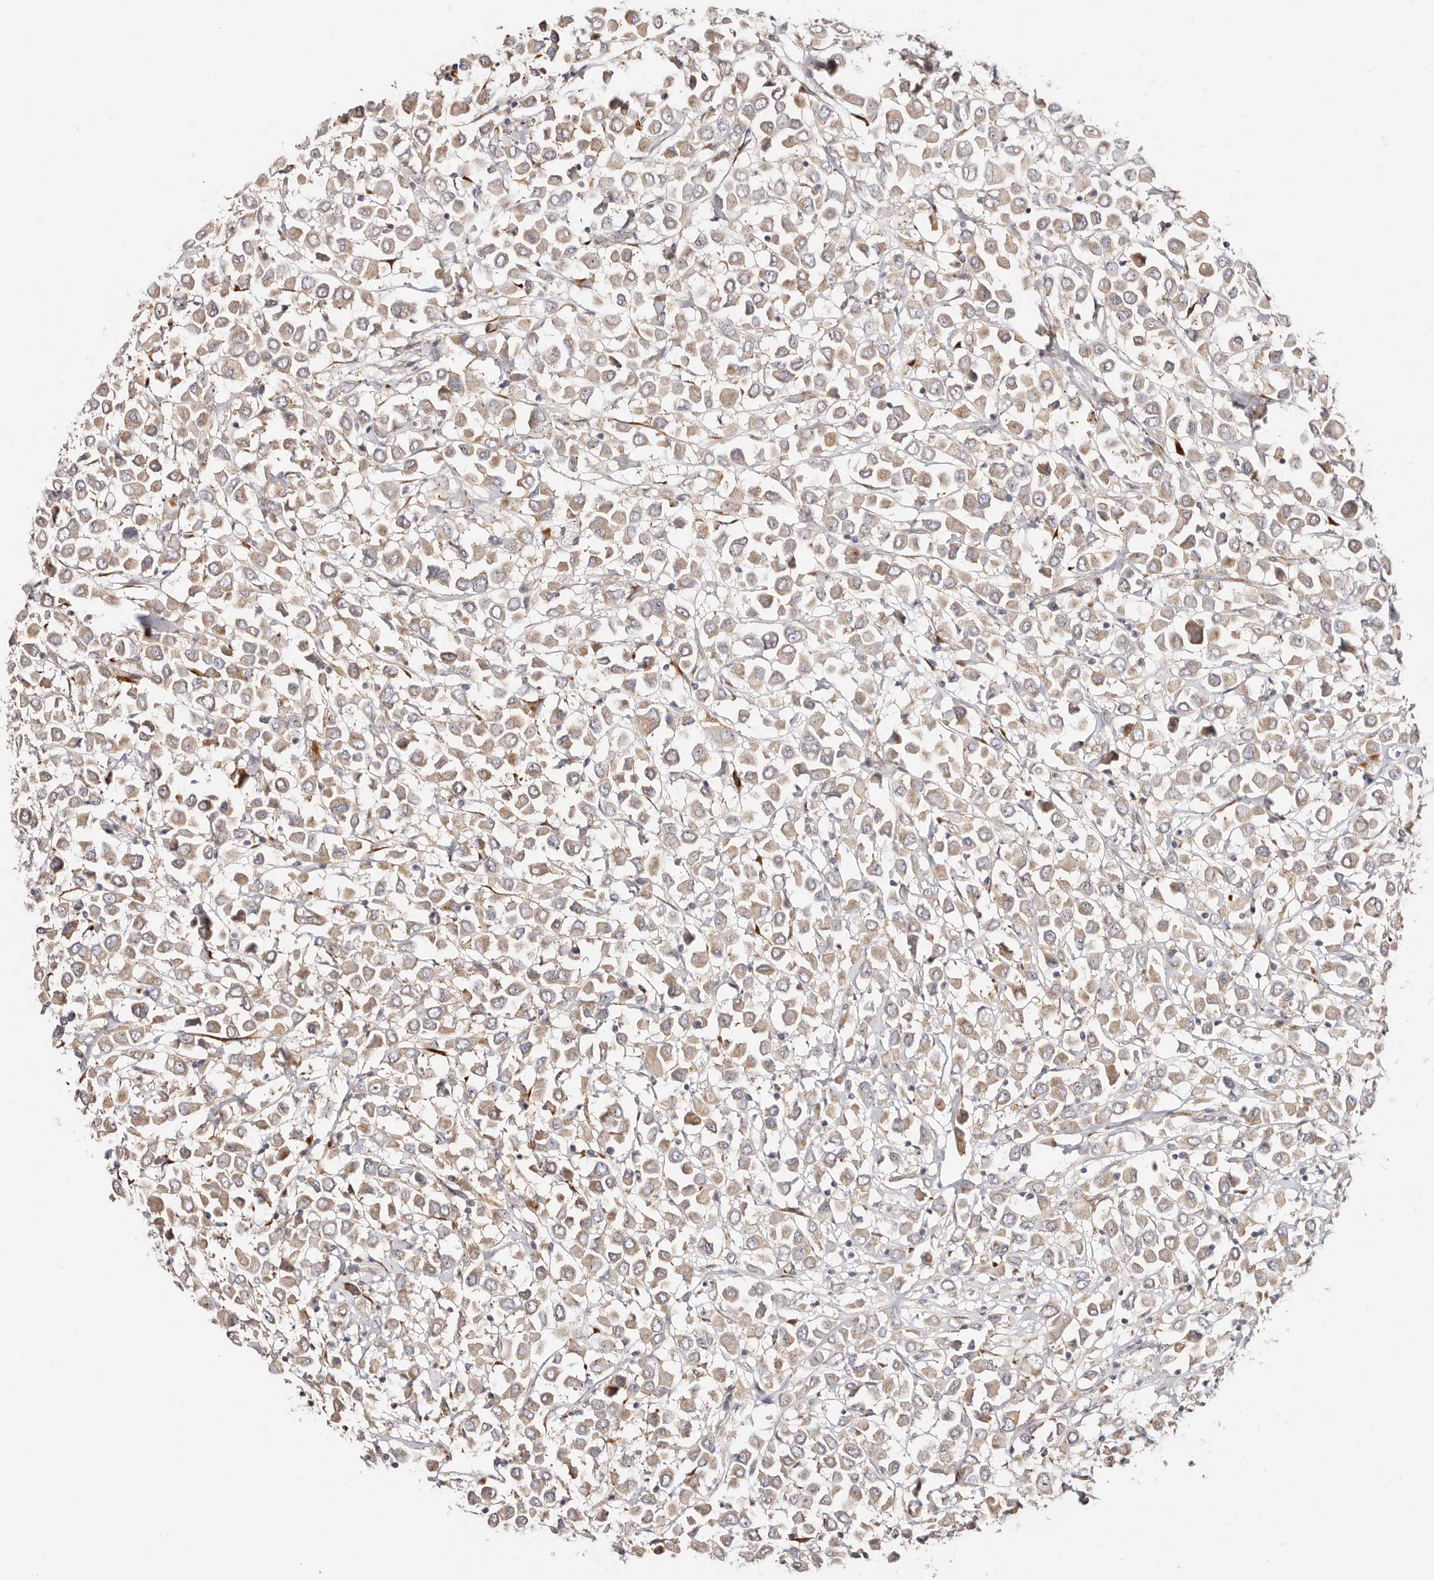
{"staining": {"intensity": "weak", "quantity": ">75%", "location": "cytoplasmic/membranous"}, "tissue": "breast cancer", "cell_type": "Tumor cells", "image_type": "cancer", "snomed": [{"axis": "morphology", "description": "Duct carcinoma"}, {"axis": "topography", "description": "Breast"}], "caption": "This is a histology image of immunohistochemistry (IHC) staining of breast cancer (invasive ductal carcinoma), which shows weak positivity in the cytoplasmic/membranous of tumor cells.", "gene": "BCL2L15", "patient": {"sex": "female", "age": 61}}